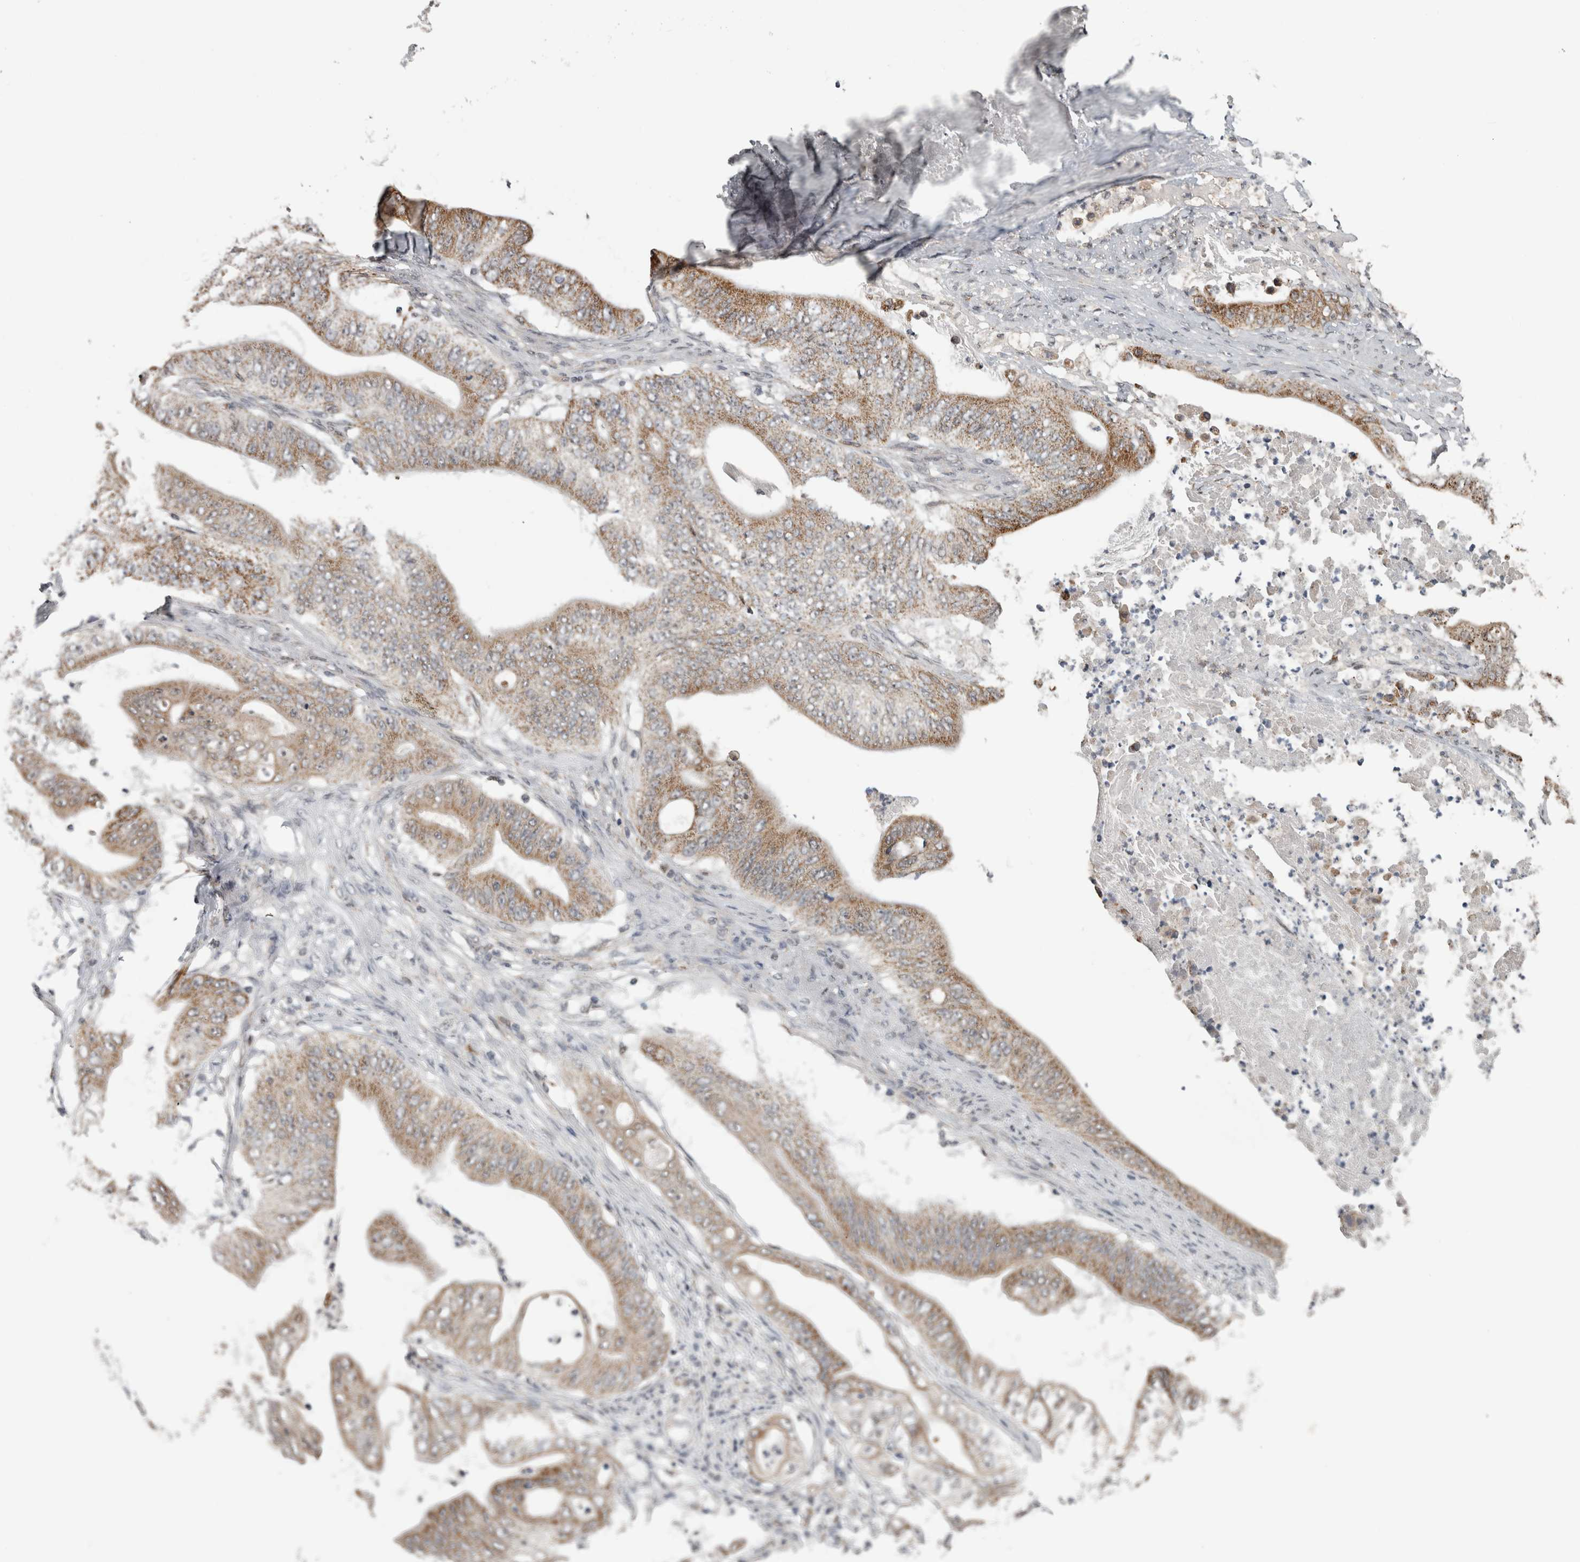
{"staining": {"intensity": "moderate", "quantity": ">75%", "location": "cytoplasmic/membranous"}, "tissue": "stomach cancer", "cell_type": "Tumor cells", "image_type": "cancer", "snomed": [{"axis": "morphology", "description": "Adenocarcinoma, NOS"}, {"axis": "topography", "description": "Stomach"}], "caption": "A photomicrograph of human stomach adenocarcinoma stained for a protein demonstrates moderate cytoplasmic/membranous brown staining in tumor cells.", "gene": "OR2K2", "patient": {"sex": "female", "age": 73}}